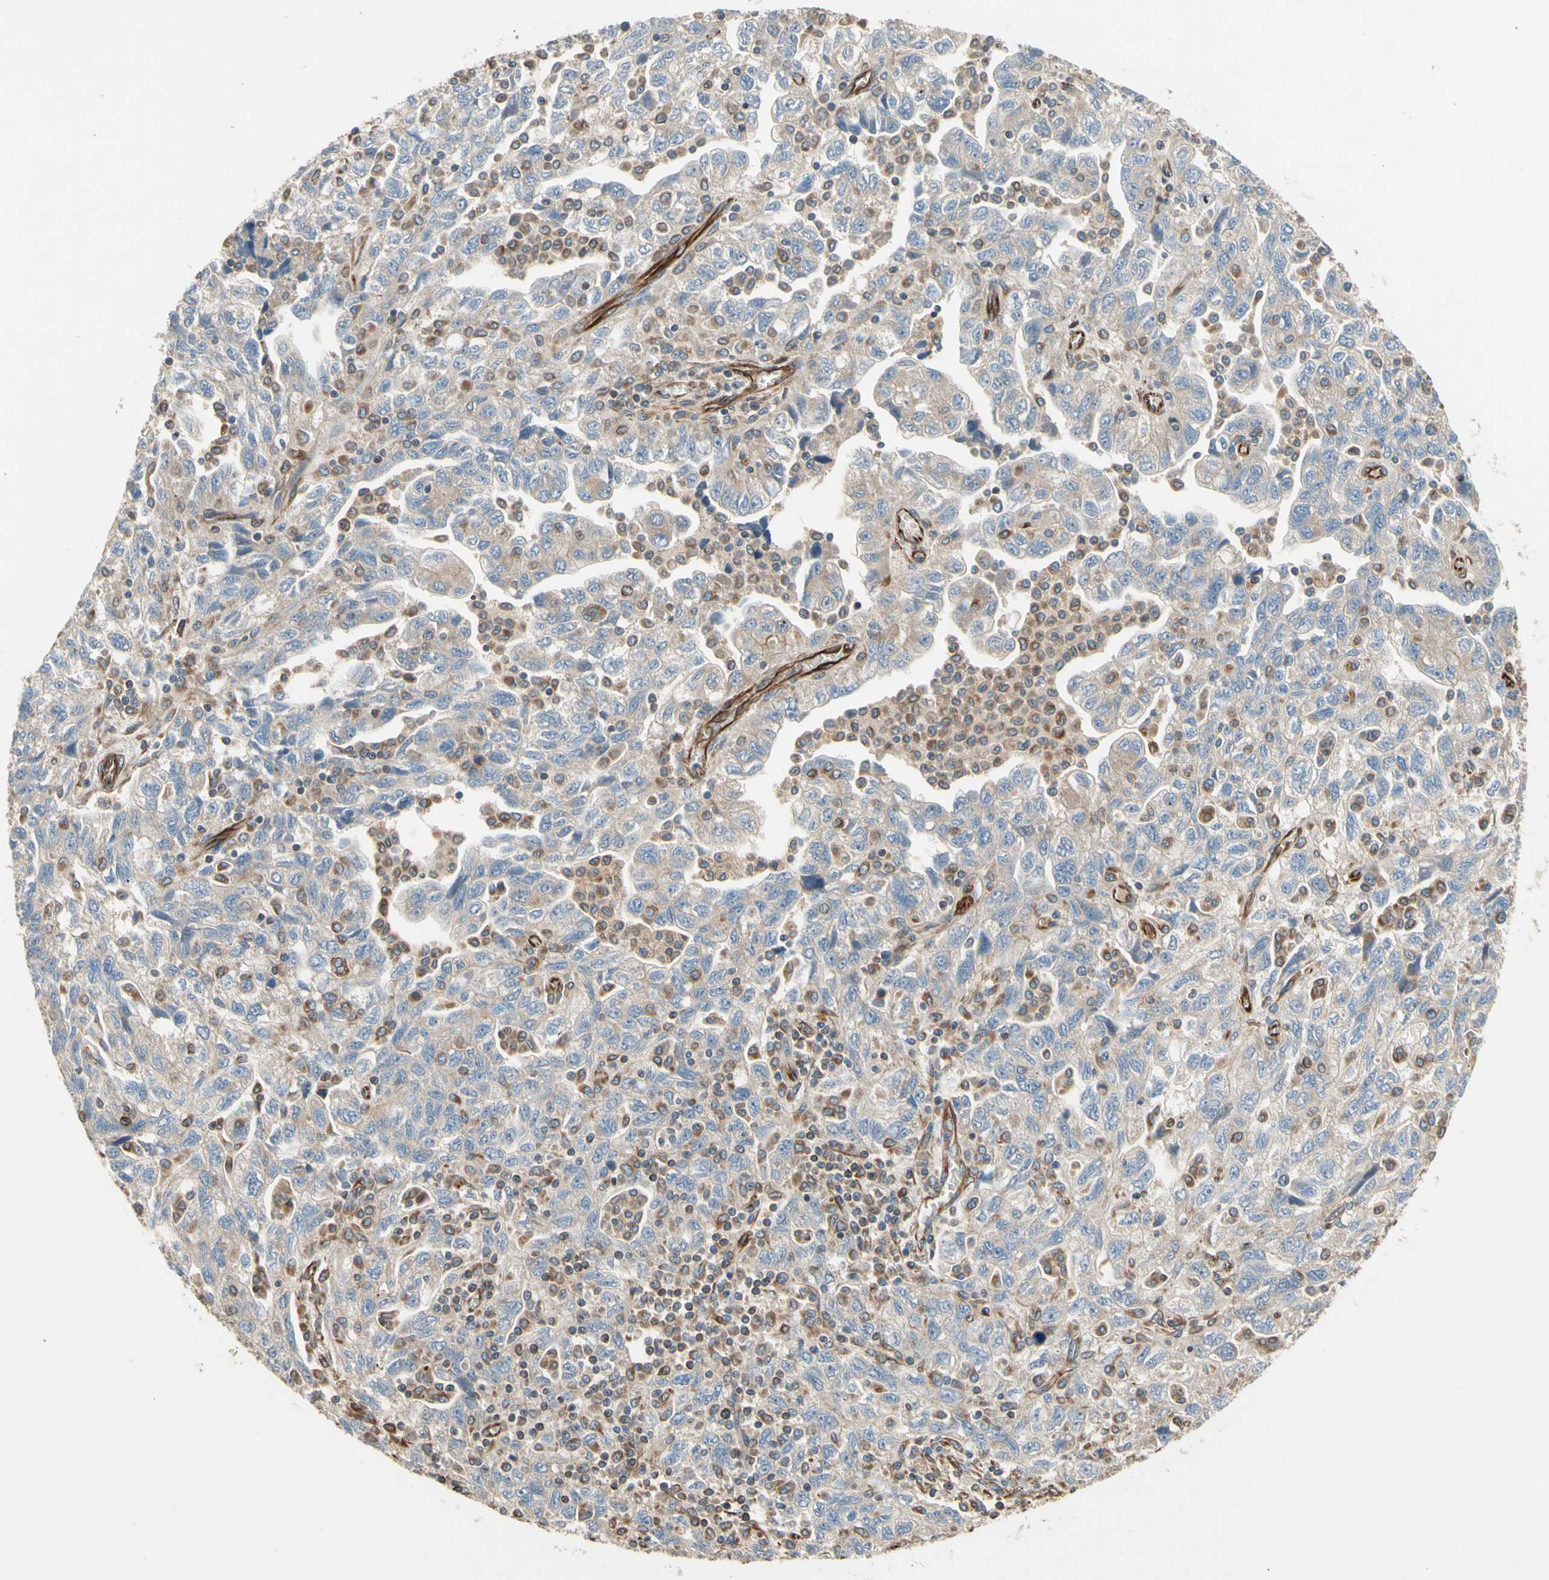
{"staining": {"intensity": "weak", "quantity": "25%-75%", "location": "cytoplasmic/membranous"}, "tissue": "ovarian cancer", "cell_type": "Tumor cells", "image_type": "cancer", "snomed": [{"axis": "morphology", "description": "Carcinoma, NOS"}, {"axis": "morphology", "description": "Cystadenocarcinoma, serous, NOS"}, {"axis": "topography", "description": "Ovary"}], "caption": "A low amount of weak cytoplasmic/membranous expression is seen in approximately 25%-75% of tumor cells in carcinoma (ovarian) tissue.", "gene": "TRAF2", "patient": {"sex": "female", "age": 69}}